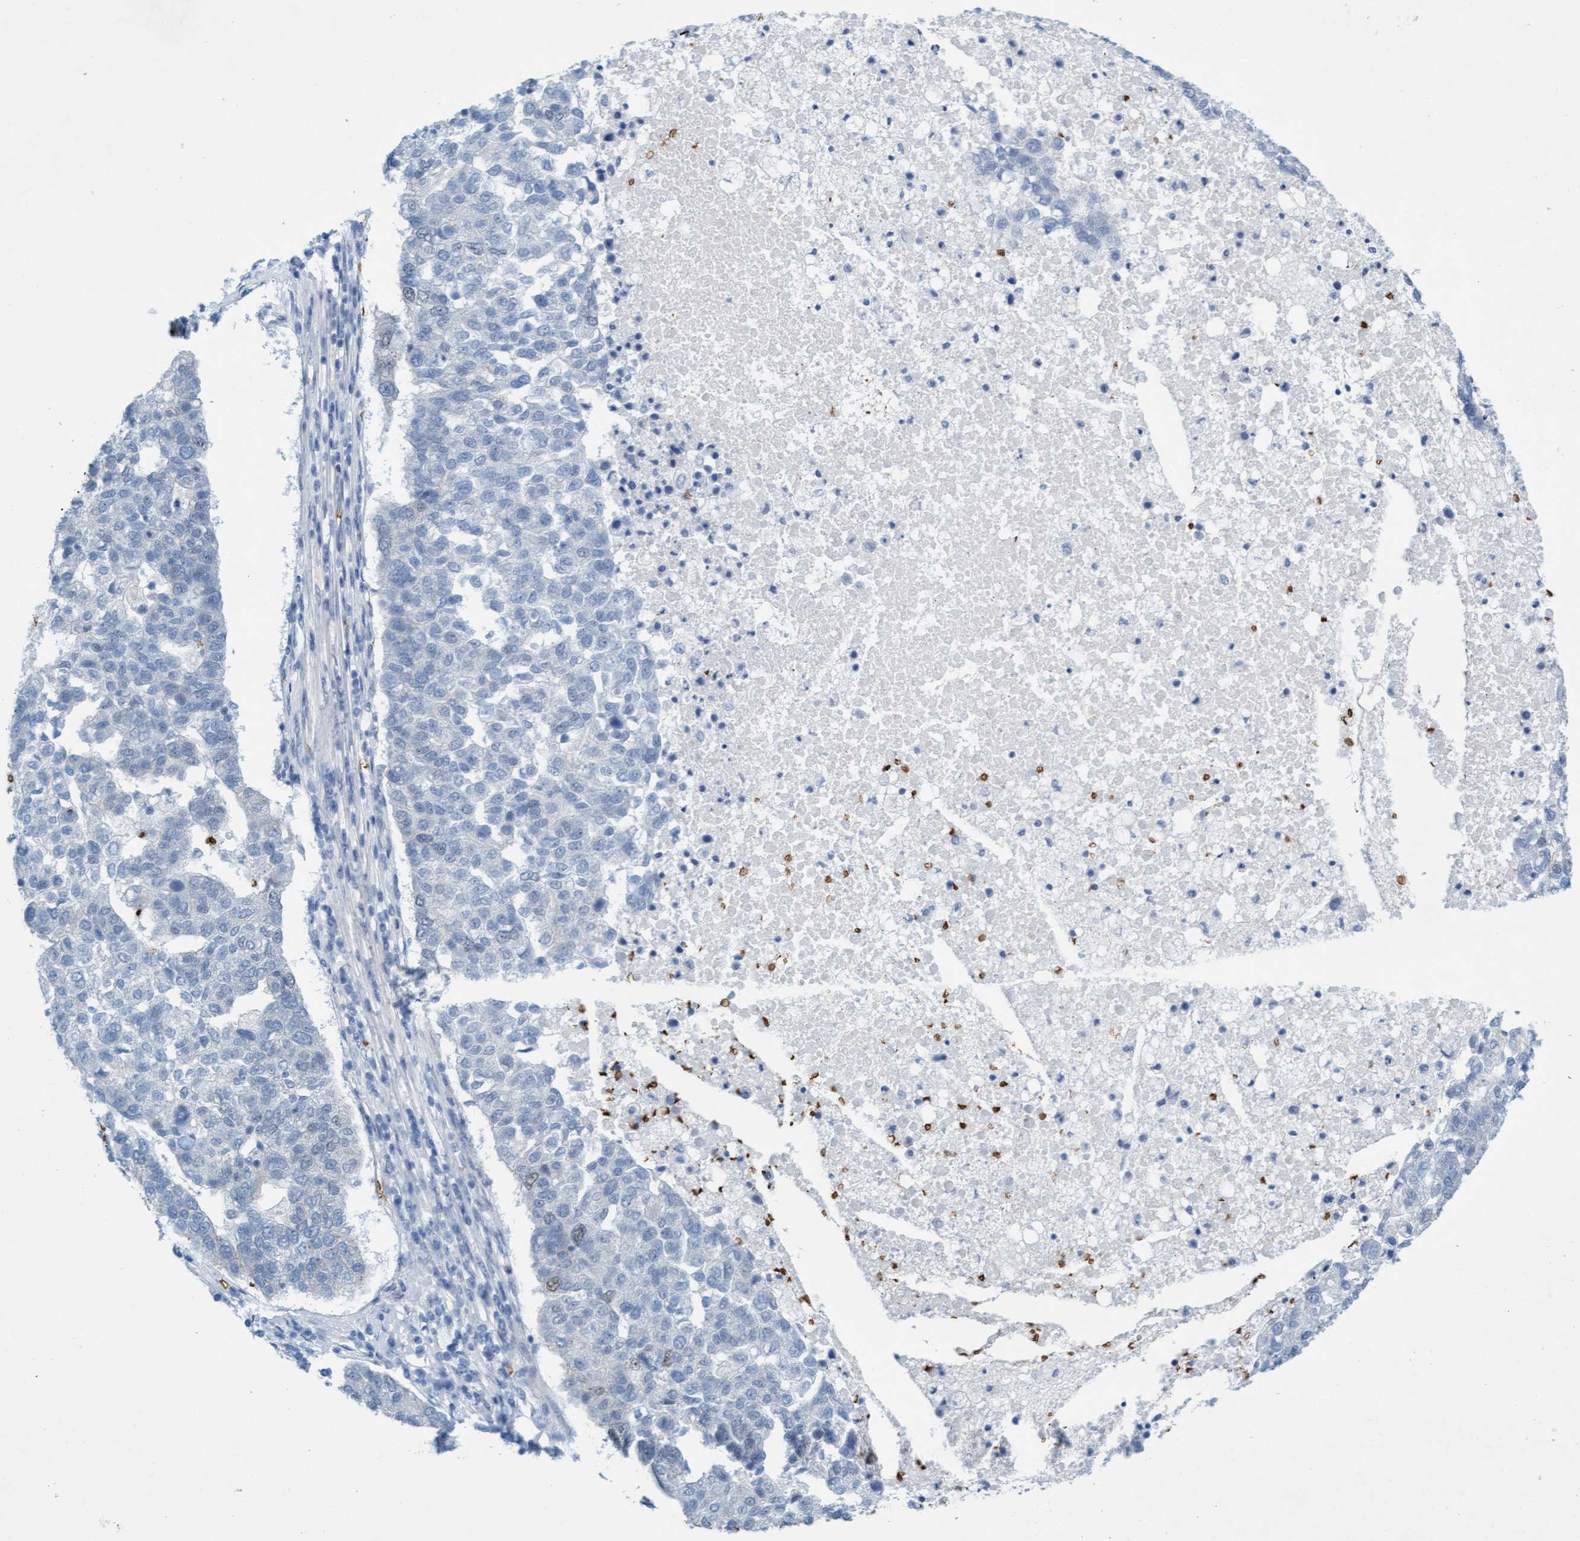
{"staining": {"intensity": "negative", "quantity": "none", "location": "none"}, "tissue": "pancreatic cancer", "cell_type": "Tumor cells", "image_type": "cancer", "snomed": [{"axis": "morphology", "description": "Adenocarcinoma, NOS"}, {"axis": "topography", "description": "Pancreas"}], "caption": "This is a image of IHC staining of pancreatic adenocarcinoma, which shows no positivity in tumor cells.", "gene": "SPEM2", "patient": {"sex": "female", "age": 61}}